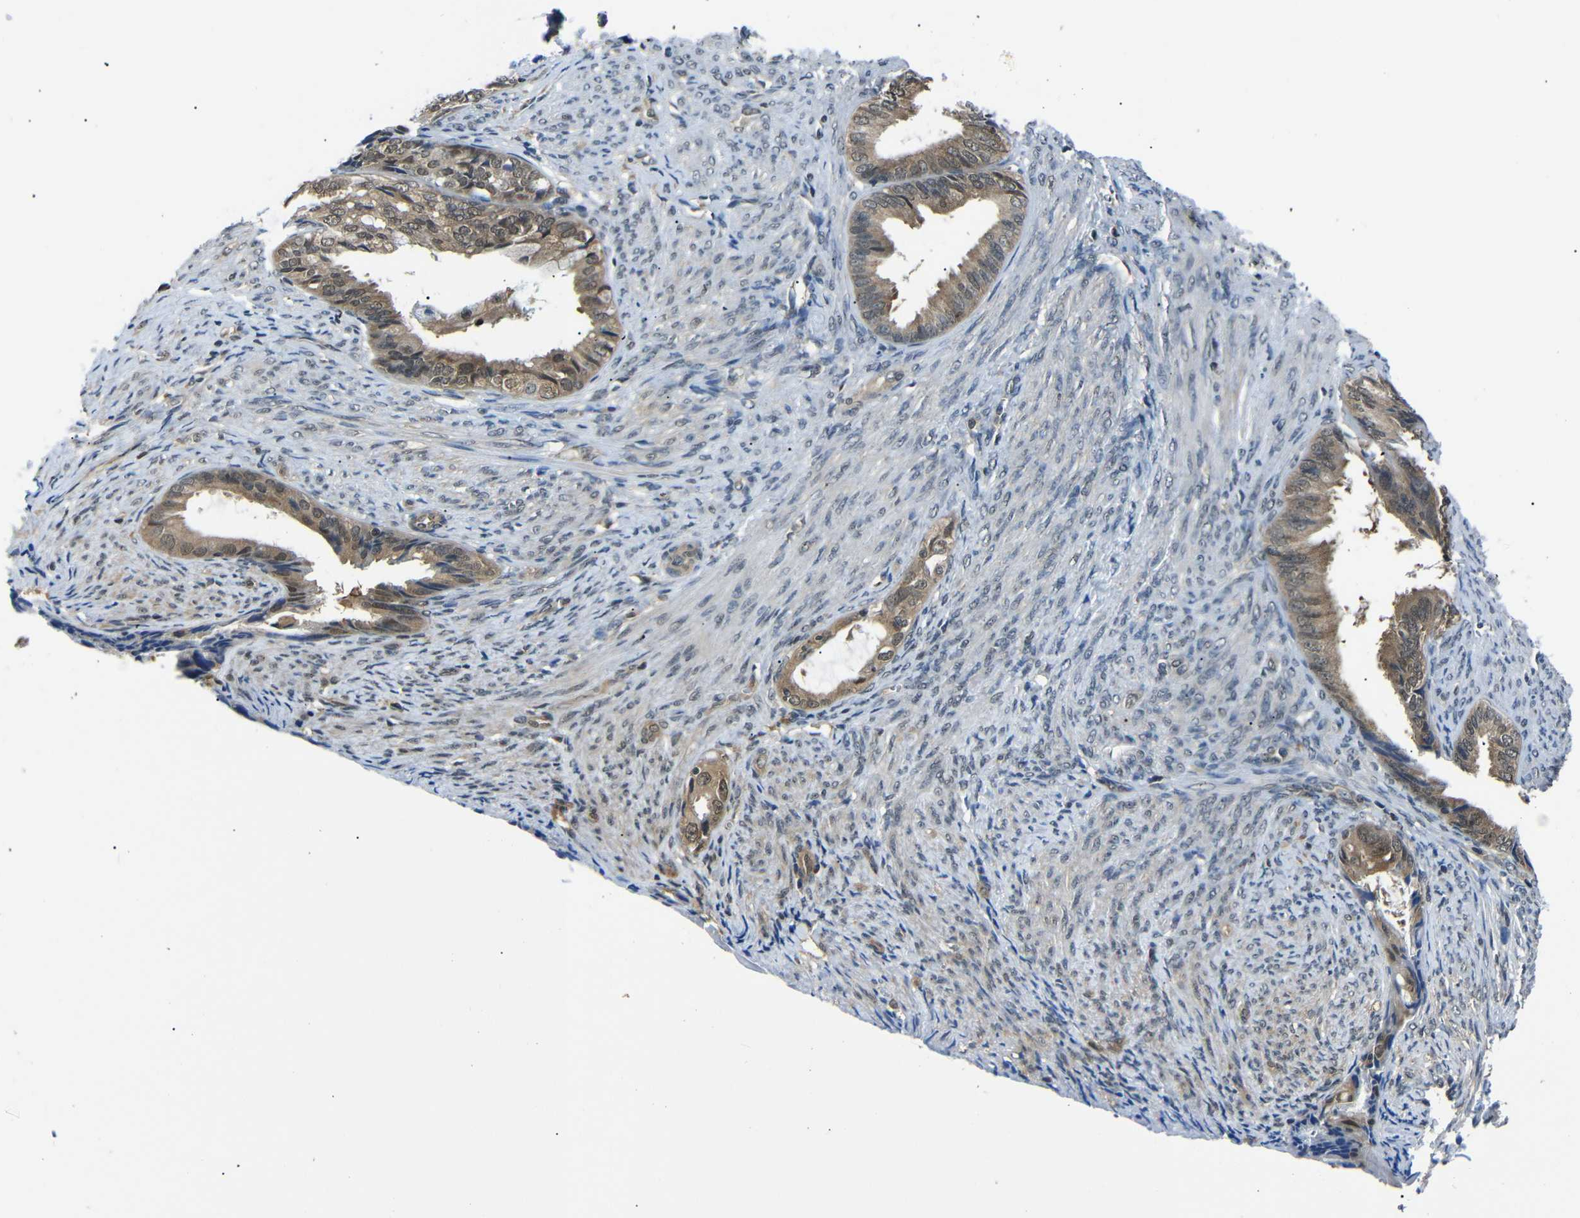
{"staining": {"intensity": "moderate", "quantity": ">75%", "location": "cytoplasmic/membranous,nuclear"}, "tissue": "endometrial cancer", "cell_type": "Tumor cells", "image_type": "cancer", "snomed": [{"axis": "morphology", "description": "Adenocarcinoma, NOS"}, {"axis": "topography", "description": "Endometrium"}], "caption": "Moderate cytoplasmic/membranous and nuclear protein positivity is seen in approximately >75% of tumor cells in adenocarcinoma (endometrial). (Brightfield microscopy of DAB IHC at high magnification).", "gene": "UBXN1", "patient": {"sex": "female", "age": 86}}